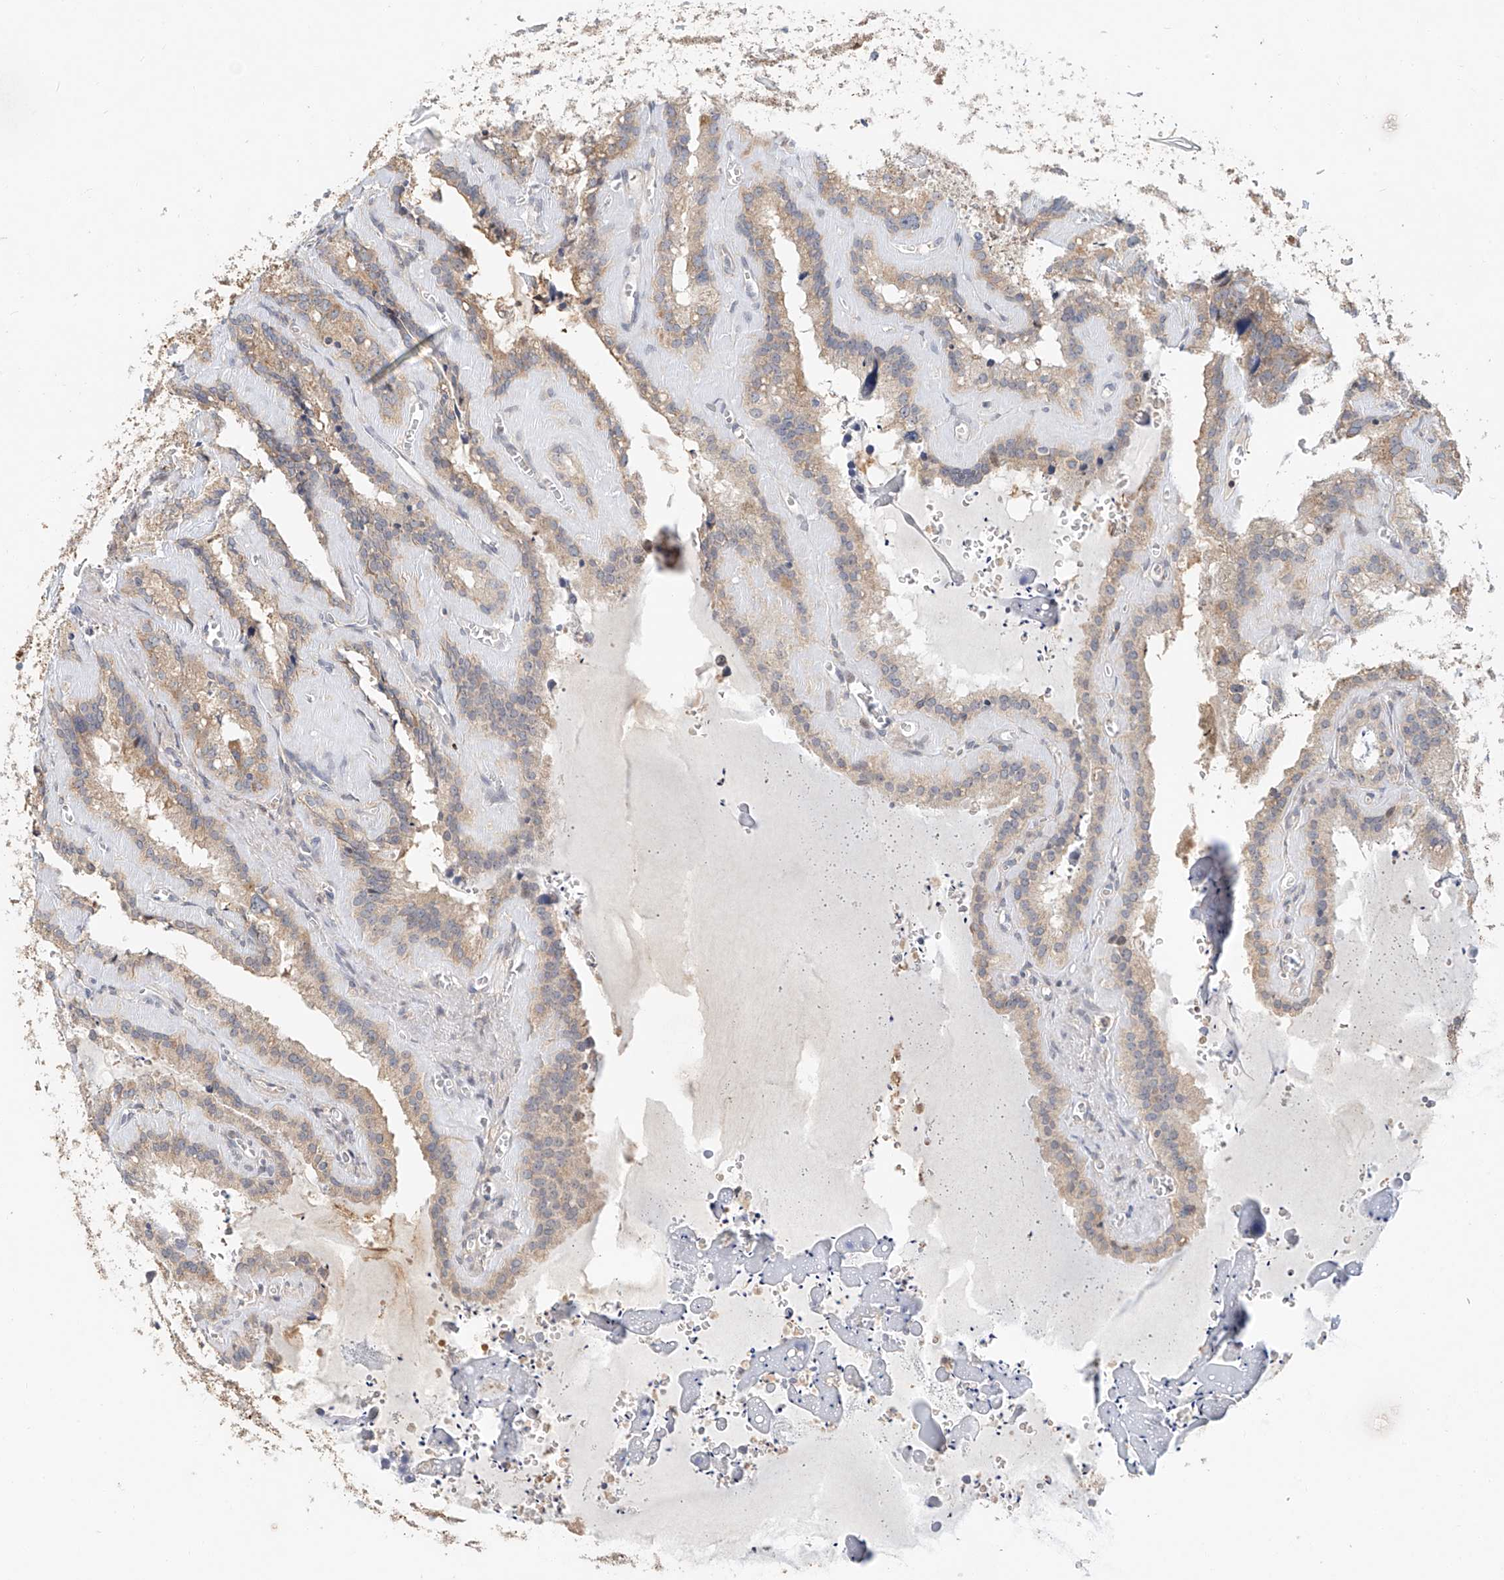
{"staining": {"intensity": "weak", "quantity": "25%-75%", "location": "cytoplasmic/membranous"}, "tissue": "seminal vesicle", "cell_type": "Glandular cells", "image_type": "normal", "snomed": [{"axis": "morphology", "description": "Normal tissue, NOS"}, {"axis": "topography", "description": "Prostate"}, {"axis": "topography", "description": "Seminal veicle"}], "caption": "Seminal vesicle stained with DAB (3,3'-diaminobenzidine) immunohistochemistry displays low levels of weak cytoplasmic/membranous positivity in approximately 25%-75% of glandular cells. (brown staining indicates protein expression, while blue staining denotes nuclei).", "gene": "TMEM61", "patient": {"sex": "male", "age": 59}}